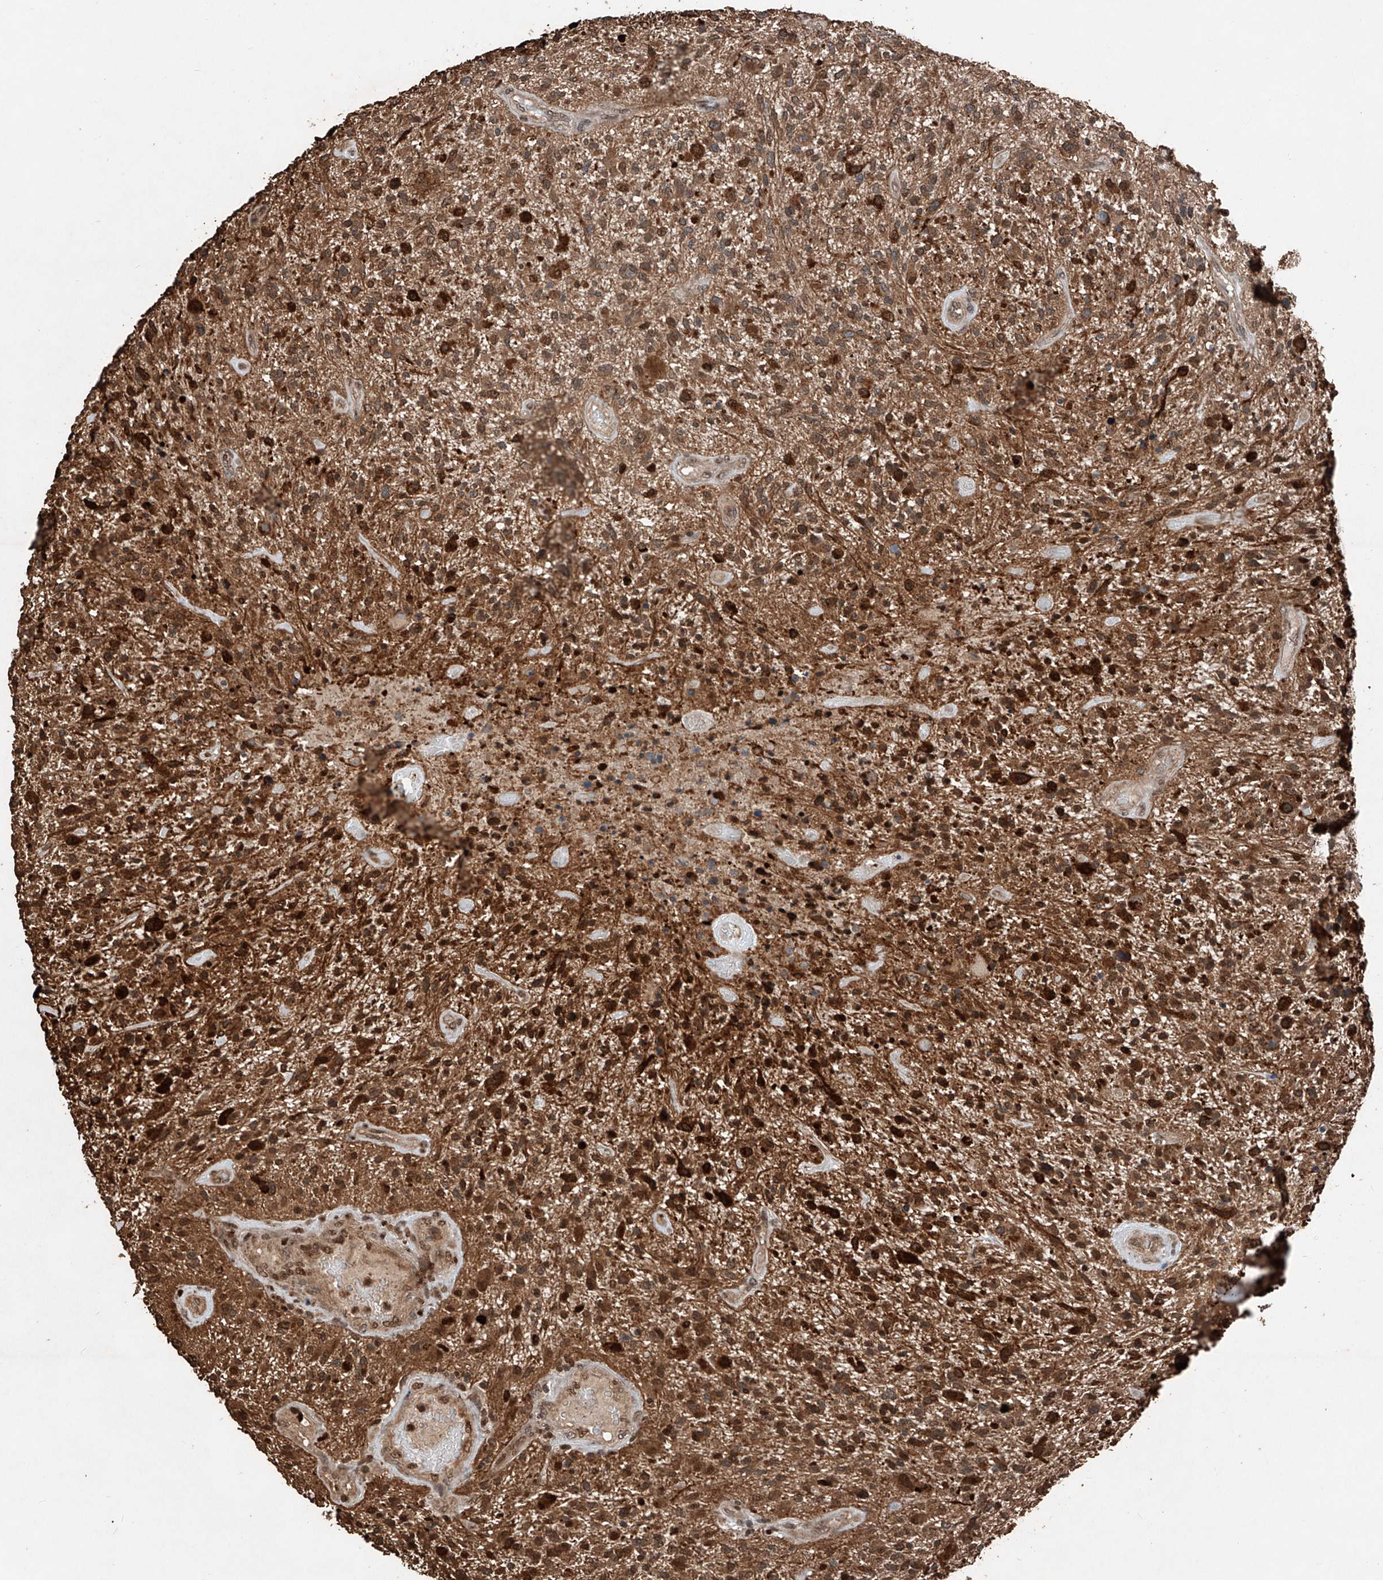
{"staining": {"intensity": "strong", "quantity": ">75%", "location": "cytoplasmic/membranous"}, "tissue": "glioma", "cell_type": "Tumor cells", "image_type": "cancer", "snomed": [{"axis": "morphology", "description": "Glioma, malignant, High grade"}, {"axis": "topography", "description": "Brain"}], "caption": "Glioma stained for a protein (brown) displays strong cytoplasmic/membranous positive positivity in approximately >75% of tumor cells.", "gene": "RMND1", "patient": {"sex": "male", "age": 47}}